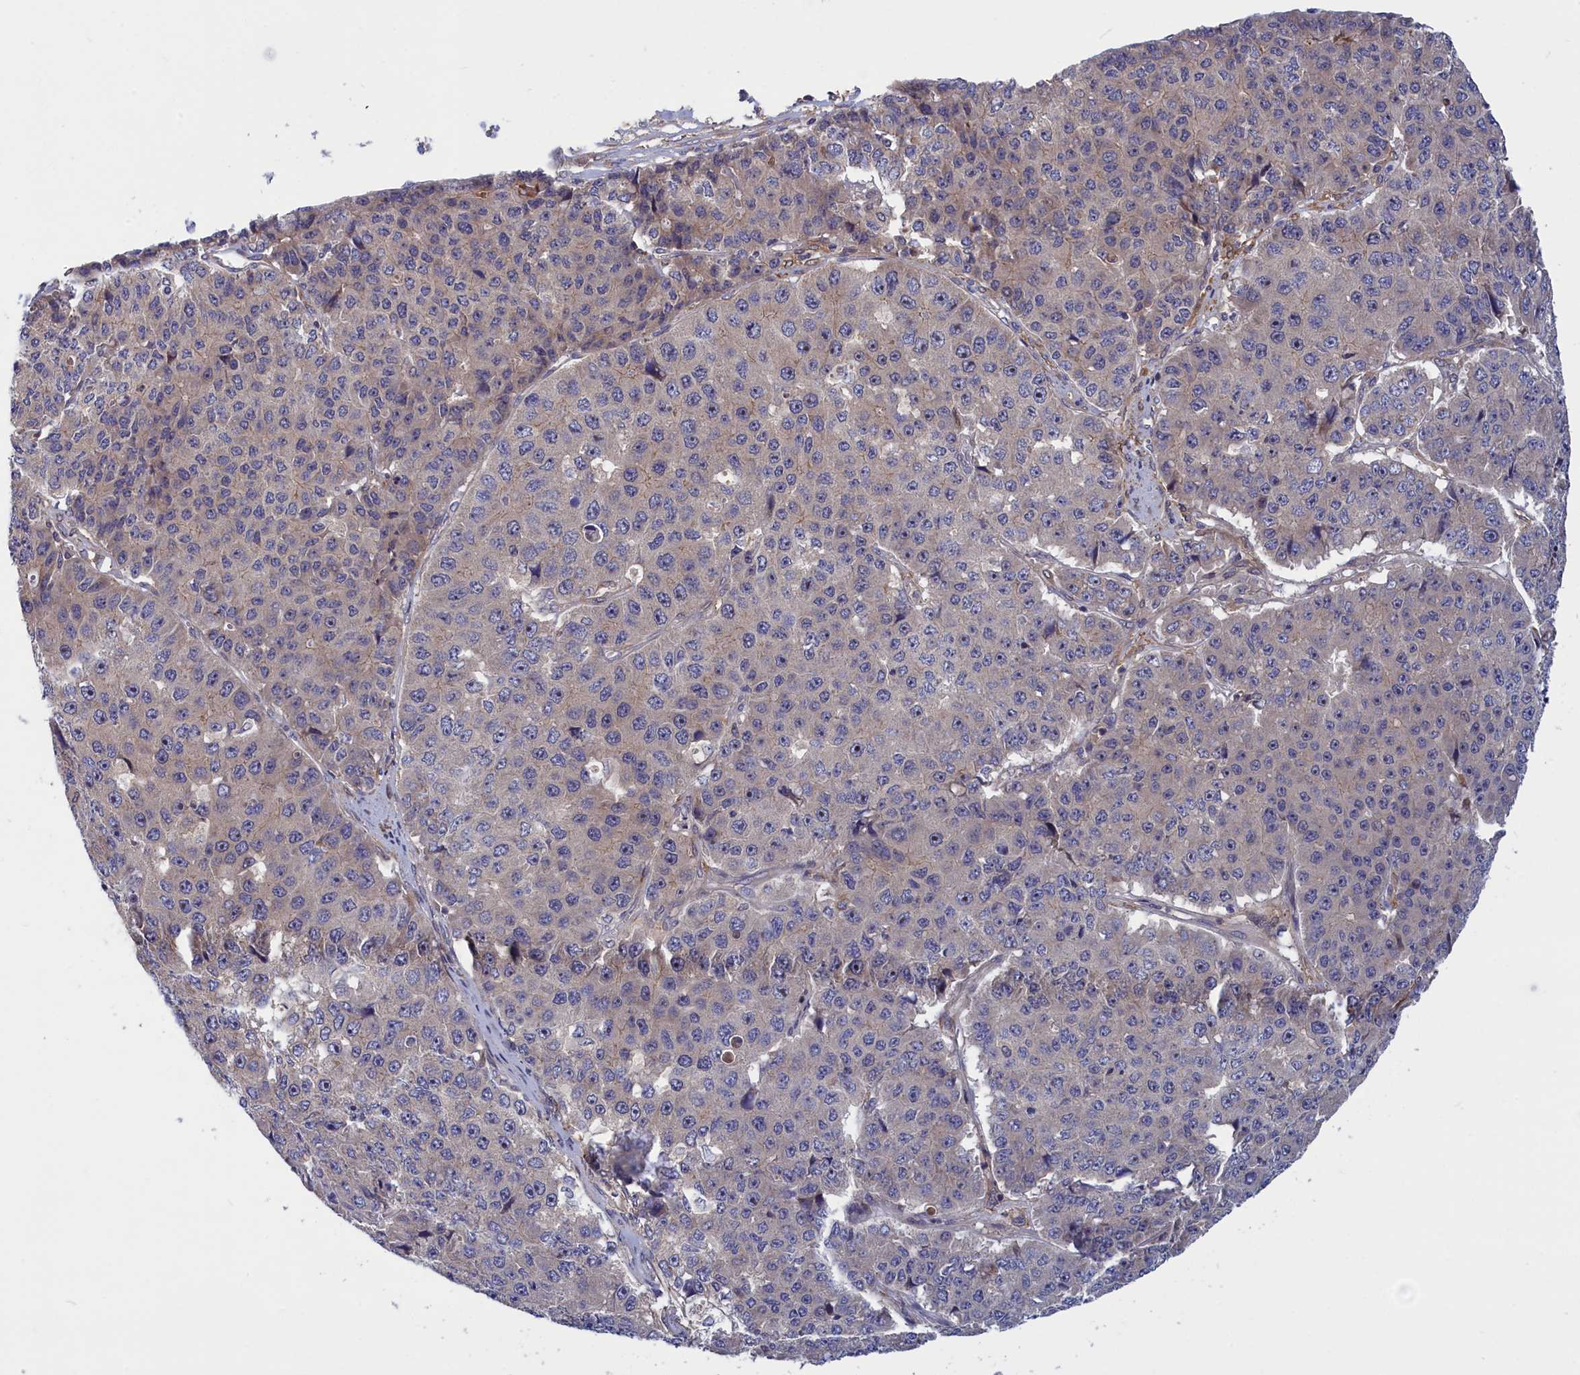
{"staining": {"intensity": "negative", "quantity": "none", "location": "none"}, "tissue": "pancreatic cancer", "cell_type": "Tumor cells", "image_type": "cancer", "snomed": [{"axis": "morphology", "description": "Adenocarcinoma, NOS"}, {"axis": "topography", "description": "Pancreas"}], "caption": "Tumor cells are negative for protein expression in human pancreatic cancer.", "gene": "CRACD", "patient": {"sex": "male", "age": 50}}